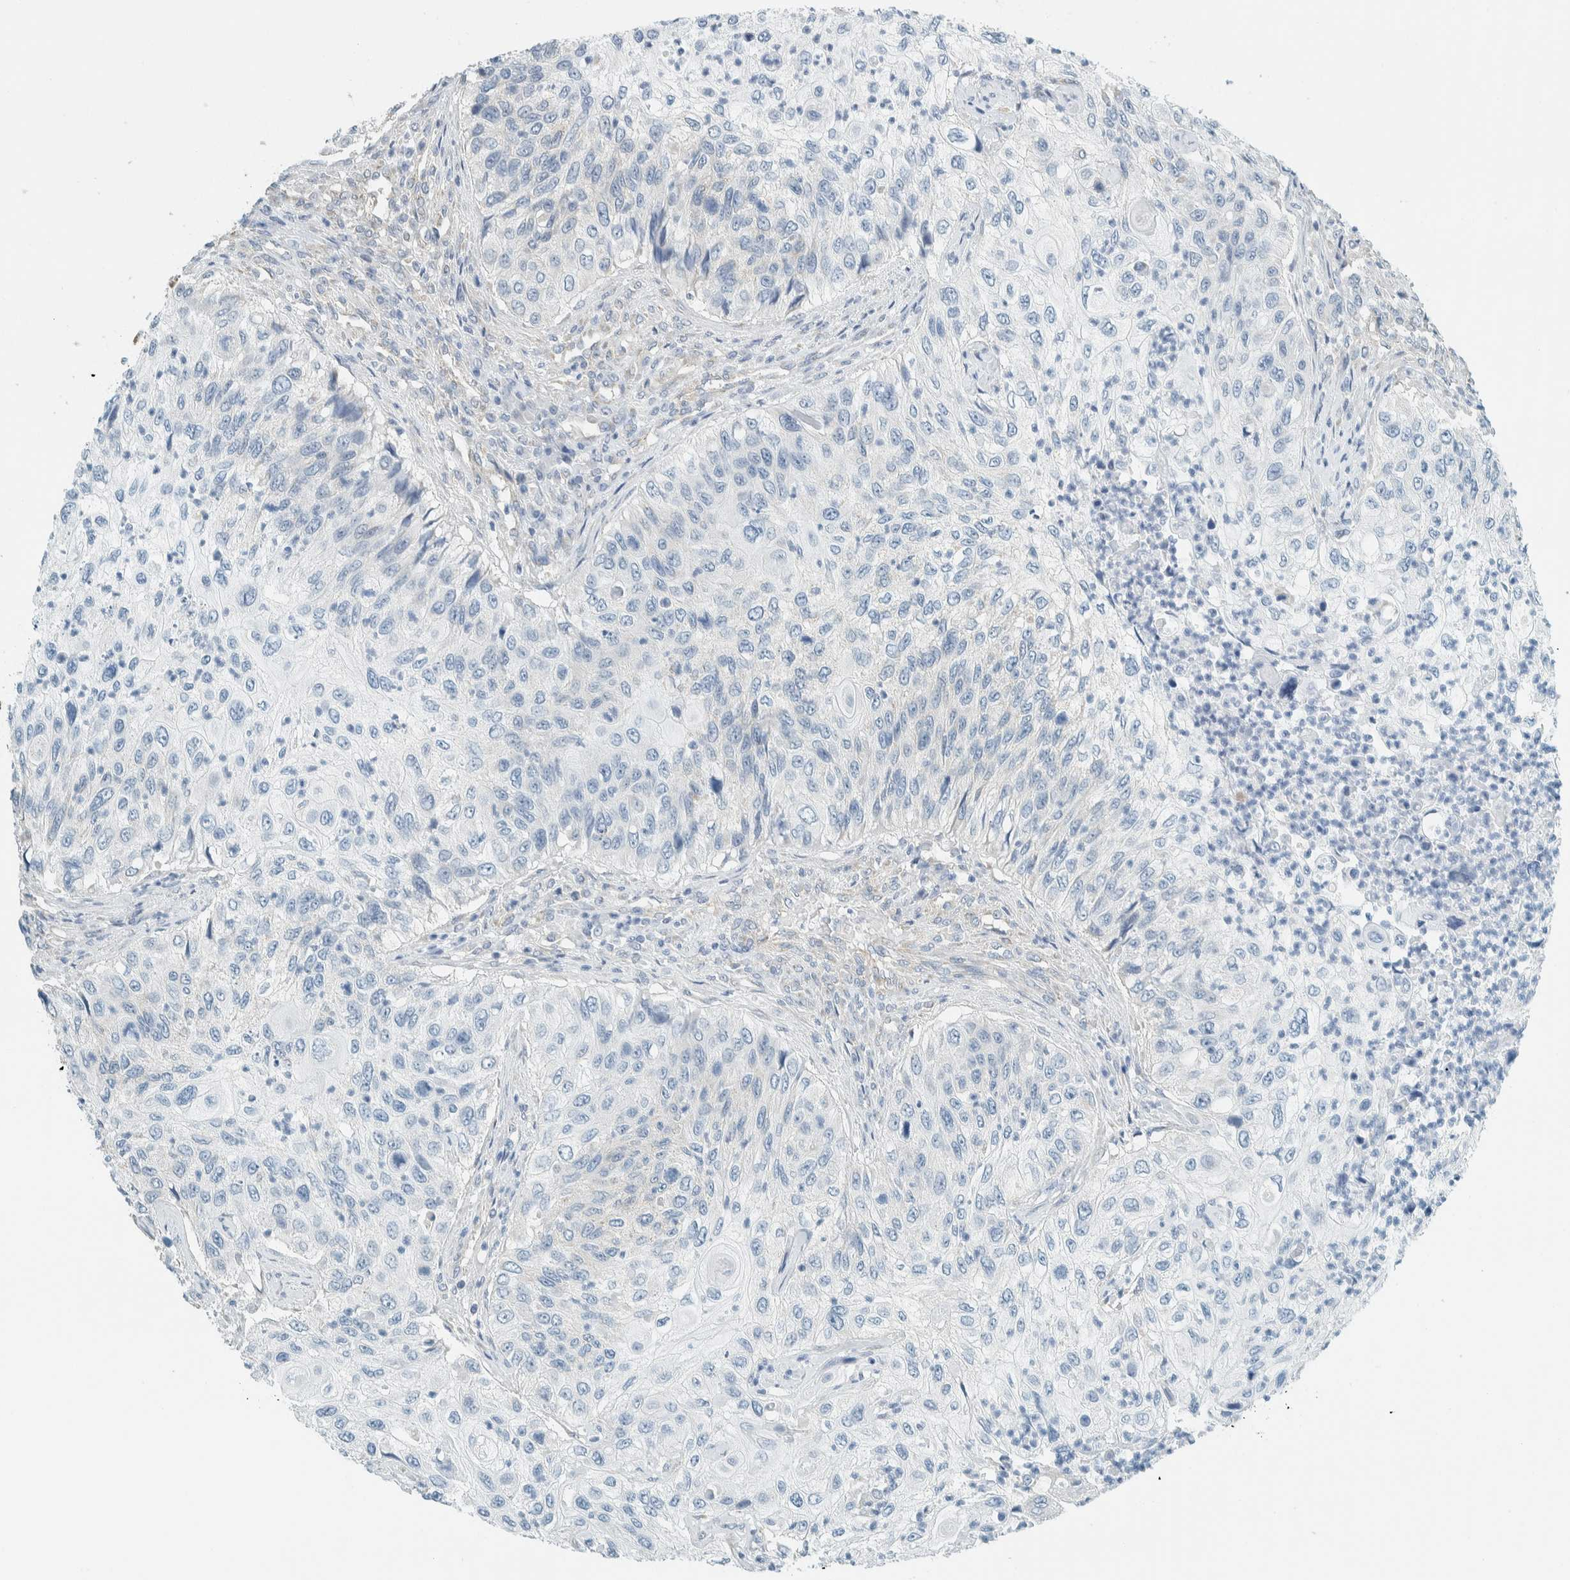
{"staining": {"intensity": "negative", "quantity": "none", "location": "none"}, "tissue": "urothelial cancer", "cell_type": "Tumor cells", "image_type": "cancer", "snomed": [{"axis": "morphology", "description": "Urothelial carcinoma, High grade"}, {"axis": "topography", "description": "Urinary bladder"}], "caption": "Immunohistochemistry photomicrograph of human urothelial cancer stained for a protein (brown), which reveals no staining in tumor cells. (DAB immunohistochemistry visualized using brightfield microscopy, high magnification).", "gene": "ALDH7A1", "patient": {"sex": "female", "age": 60}}